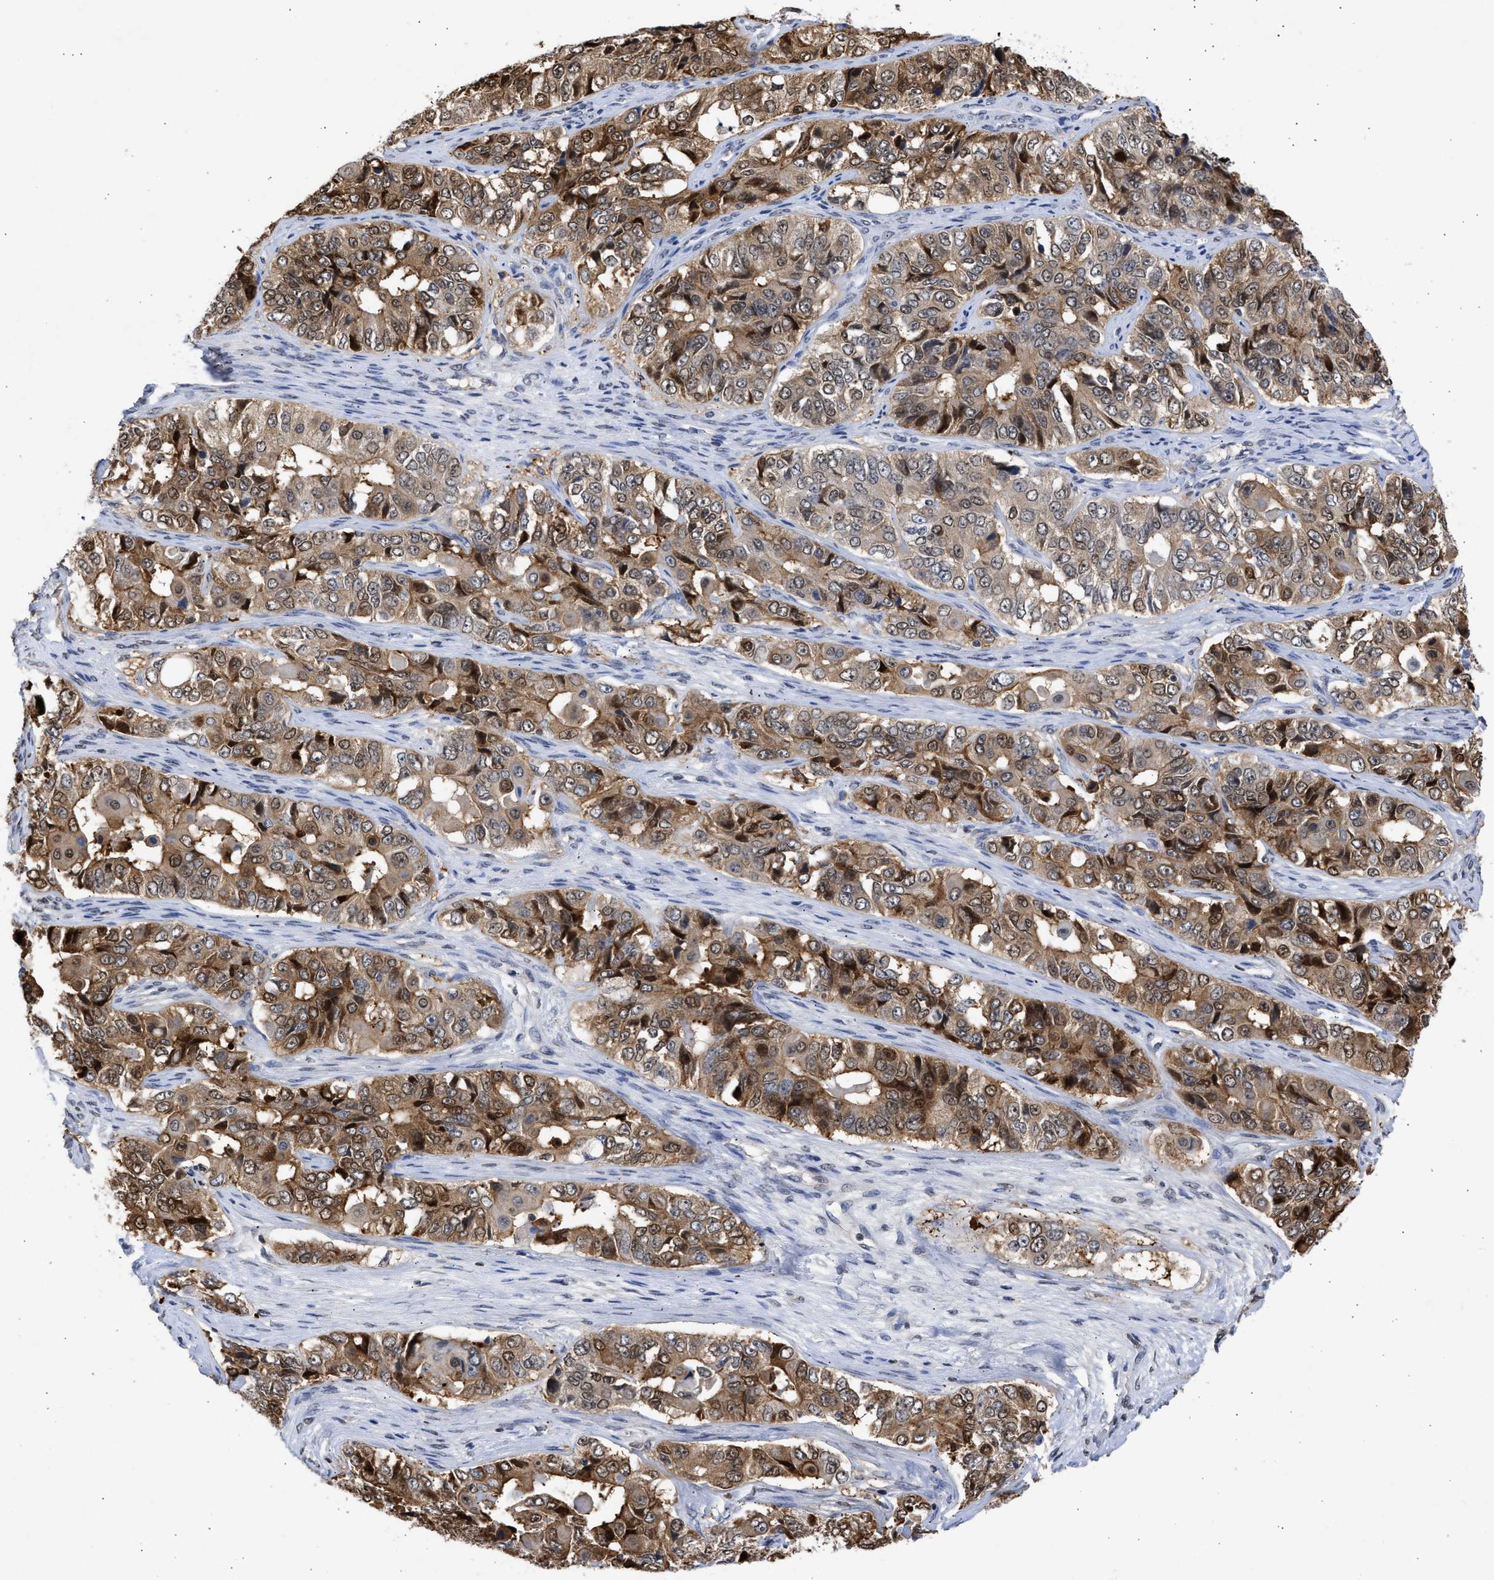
{"staining": {"intensity": "moderate", "quantity": ">75%", "location": "cytoplasmic/membranous,nuclear"}, "tissue": "ovarian cancer", "cell_type": "Tumor cells", "image_type": "cancer", "snomed": [{"axis": "morphology", "description": "Carcinoma, endometroid"}, {"axis": "topography", "description": "Ovary"}], "caption": "Immunohistochemical staining of ovarian endometroid carcinoma demonstrates medium levels of moderate cytoplasmic/membranous and nuclear positivity in about >75% of tumor cells.", "gene": "NUP35", "patient": {"sex": "female", "age": 51}}